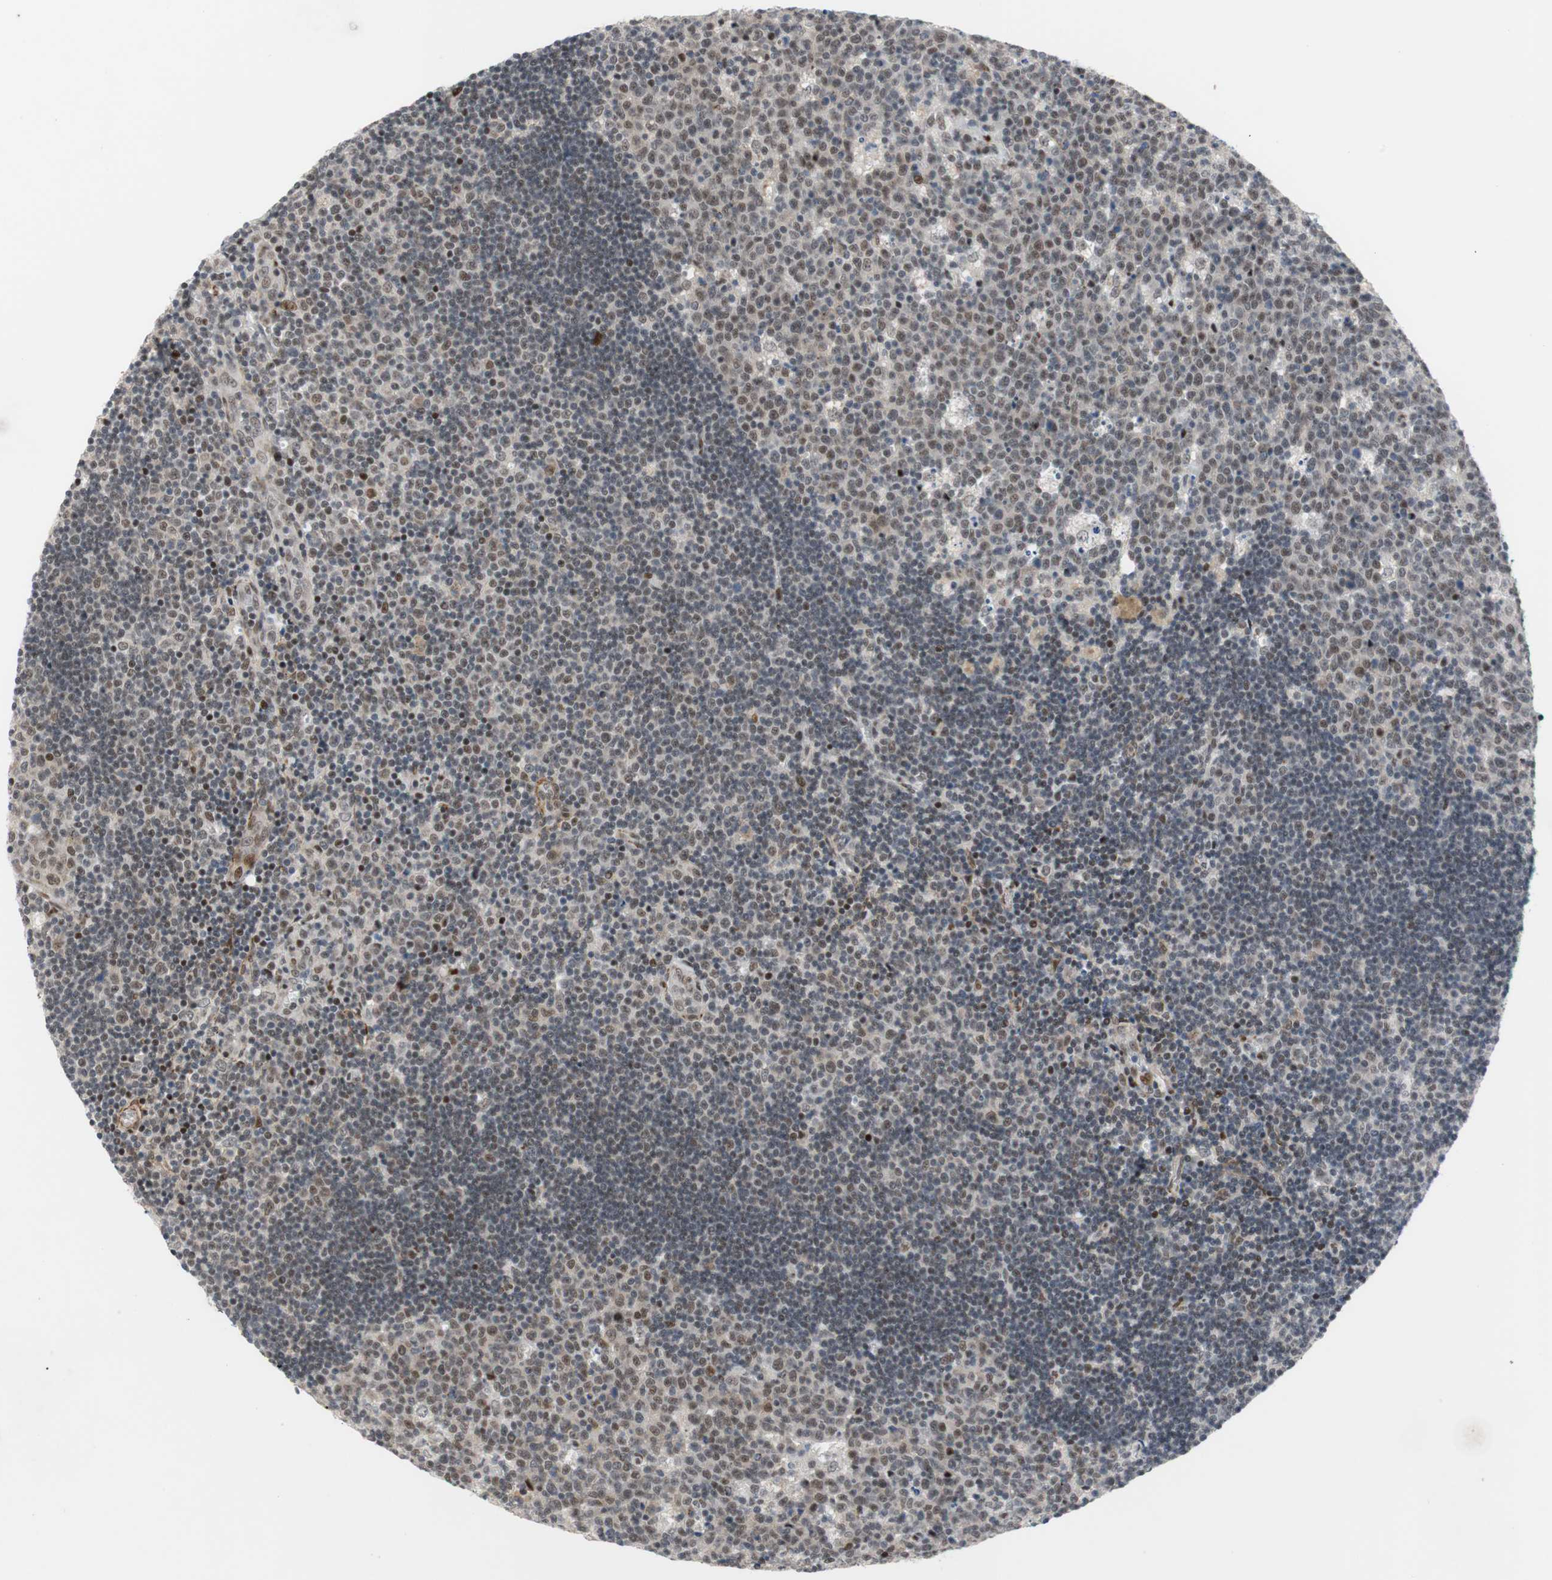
{"staining": {"intensity": "moderate", "quantity": "25%-75%", "location": "nuclear"}, "tissue": "lymph node", "cell_type": "Germinal center cells", "image_type": "normal", "snomed": [{"axis": "morphology", "description": "Normal tissue, NOS"}, {"axis": "topography", "description": "Lymph node"}, {"axis": "topography", "description": "Salivary gland"}], "caption": "Immunohistochemical staining of benign human lymph node displays medium levels of moderate nuclear staining in about 25%-75% of germinal center cells. Immunohistochemistry (ihc) stains the protein of interest in brown and the nuclei are stained blue.", "gene": "FBXO44", "patient": {"sex": "male", "age": 8}}